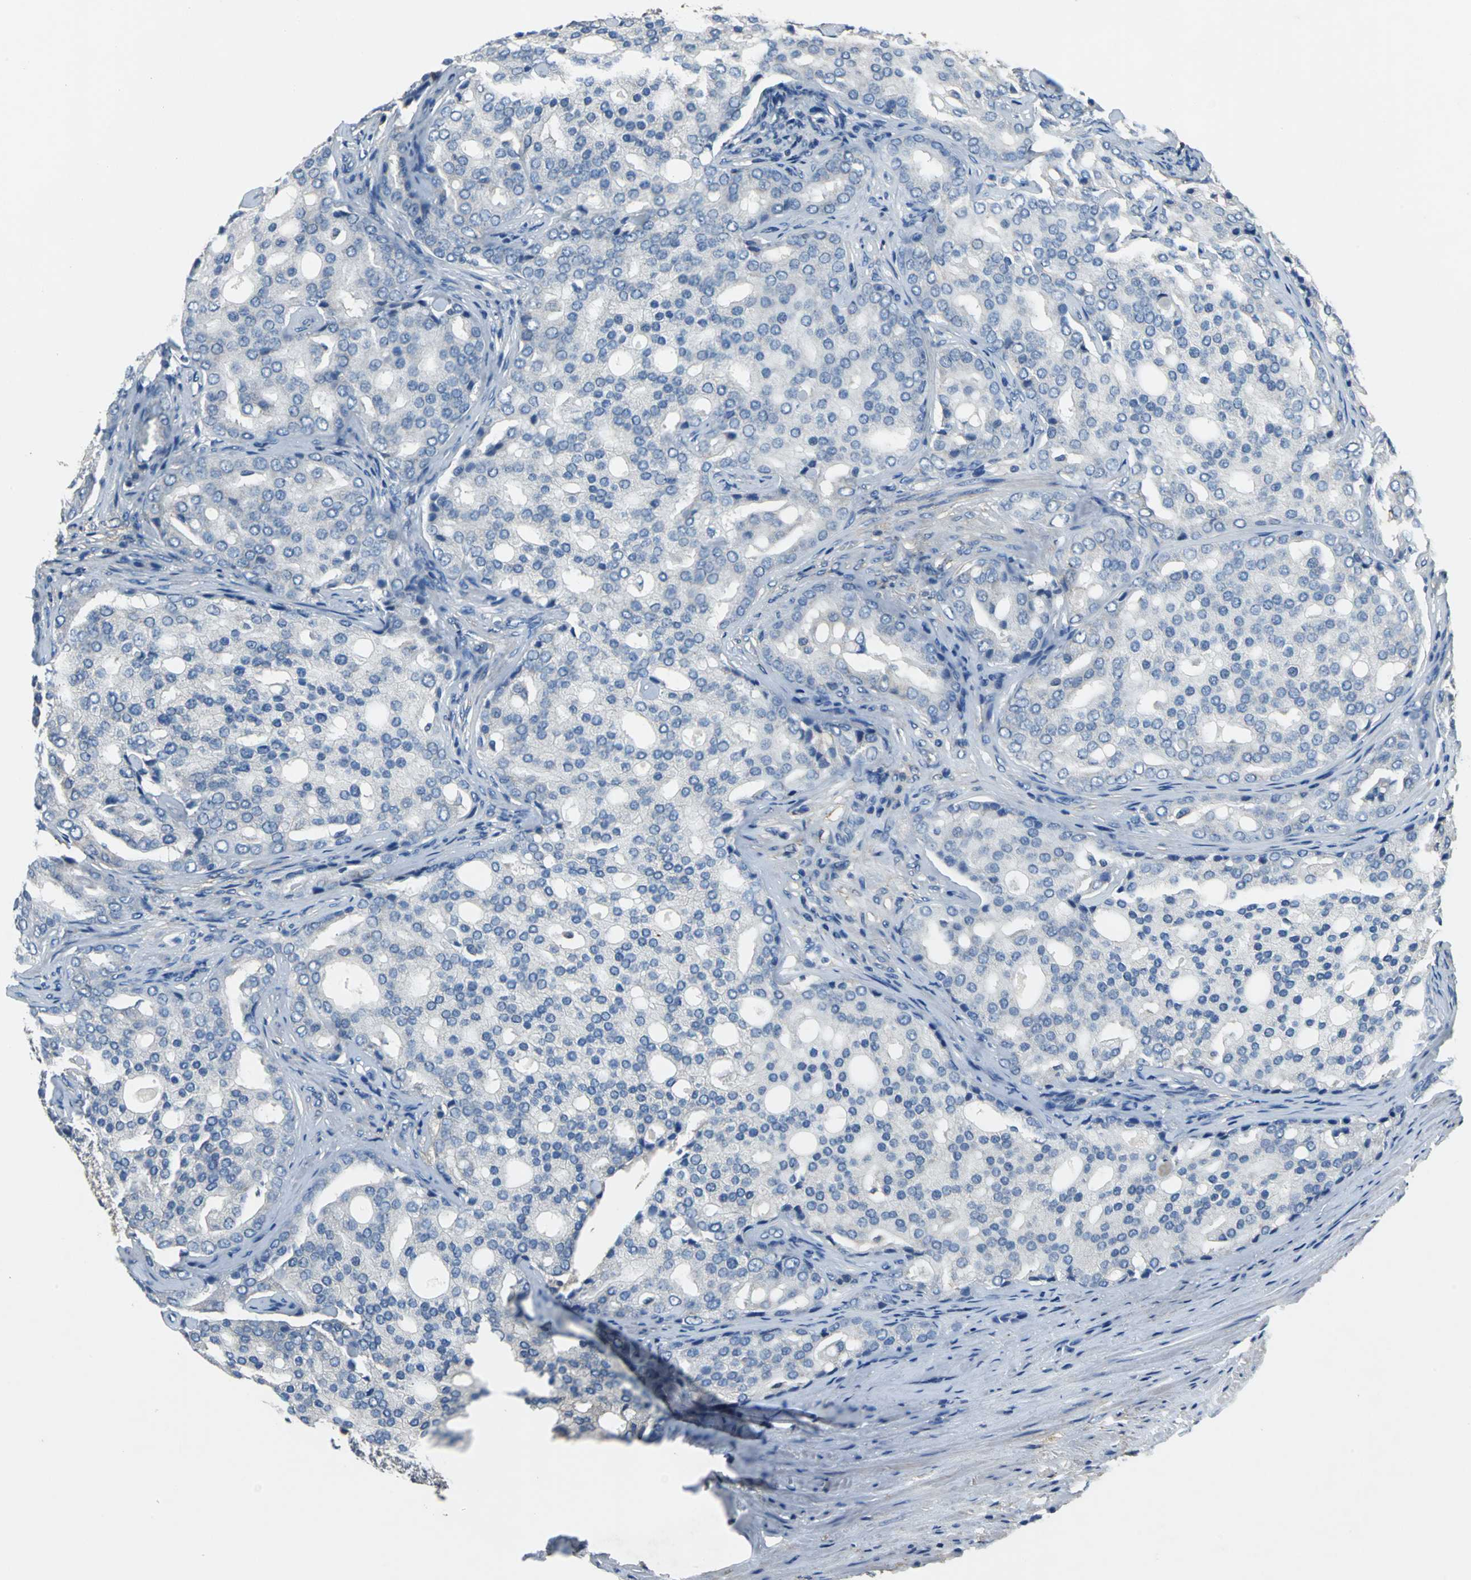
{"staining": {"intensity": "negative", "quantity": "none", "location": "none"}, "tissue": "prostate cancer", "cell_type": "Tumor cells", "image_type": "cancer", "snomed": [{"axis": "morphology", "description": "Adenocarcinoma, High grade"}, {"axis": "topography", "description": "Prostate"}], "caption": "Human prostate high-grade adenocarcinoma stained for a protein using immunohistochemistry (IHC) exhibits no staining in tumor cells.", "gene": "PRKCA", "patient": {"sex": "male", "age": 64}}